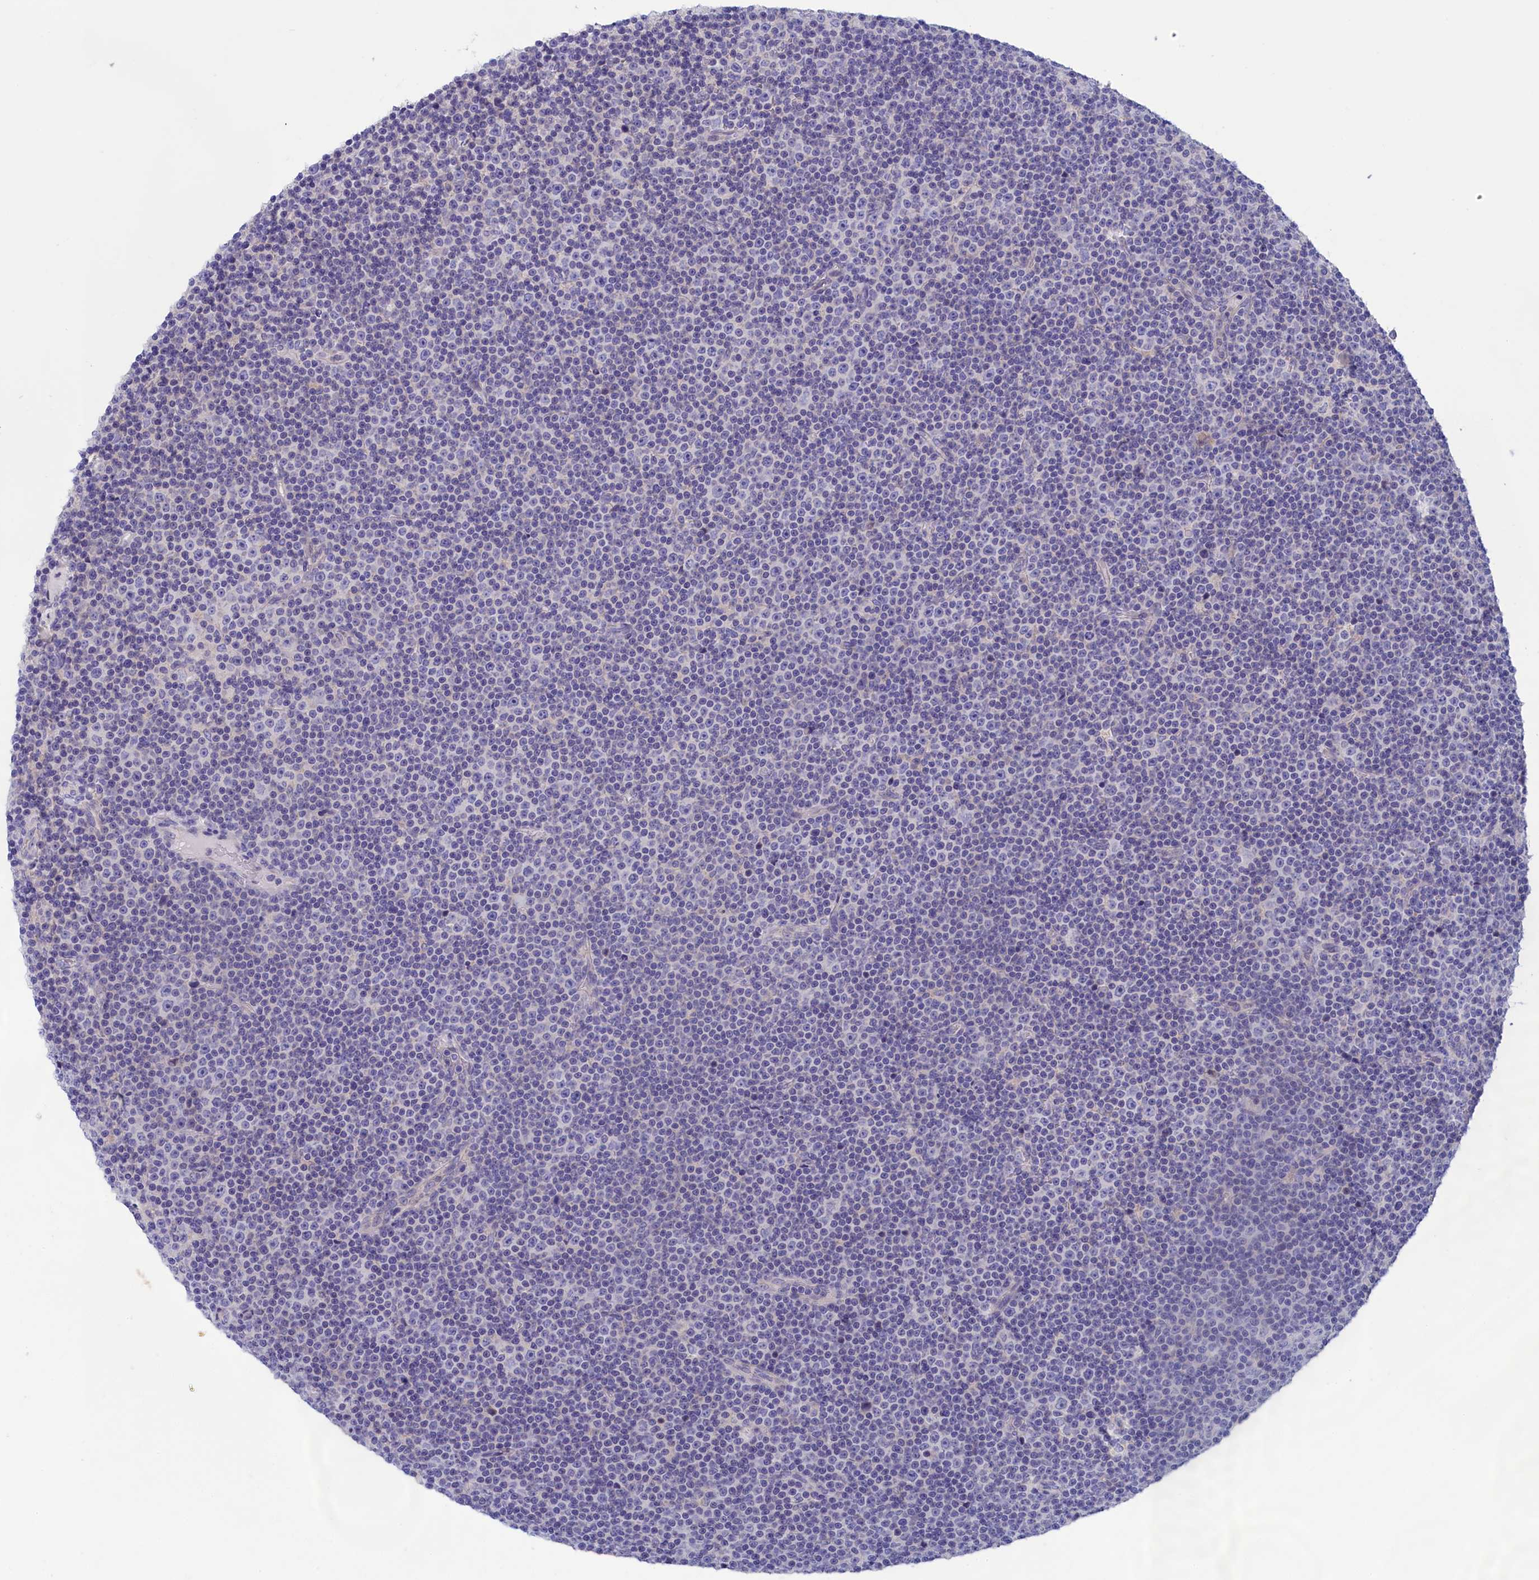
{"staining": {"intensity": "negative", "quantity": "none", "location": "none"}, "tissue": "lymphoma", "cell_type": "Tumor cells", "image_type": "cancer", "snomed": [{"axis": "morphology", "description": "Malignant lymphoma, non-Hodgkin's type, Low grade"}, {"axis": "topography", "description": "Lymph node"}], "caption": "Human low-grade malignant lymphoma, non-Hodgkin's type stained for a protein using immunohistochemistry demonstrates no staining in tumor cells.", "gene": "VPS35L", "patient": {"sex": "female", "age": 67}}